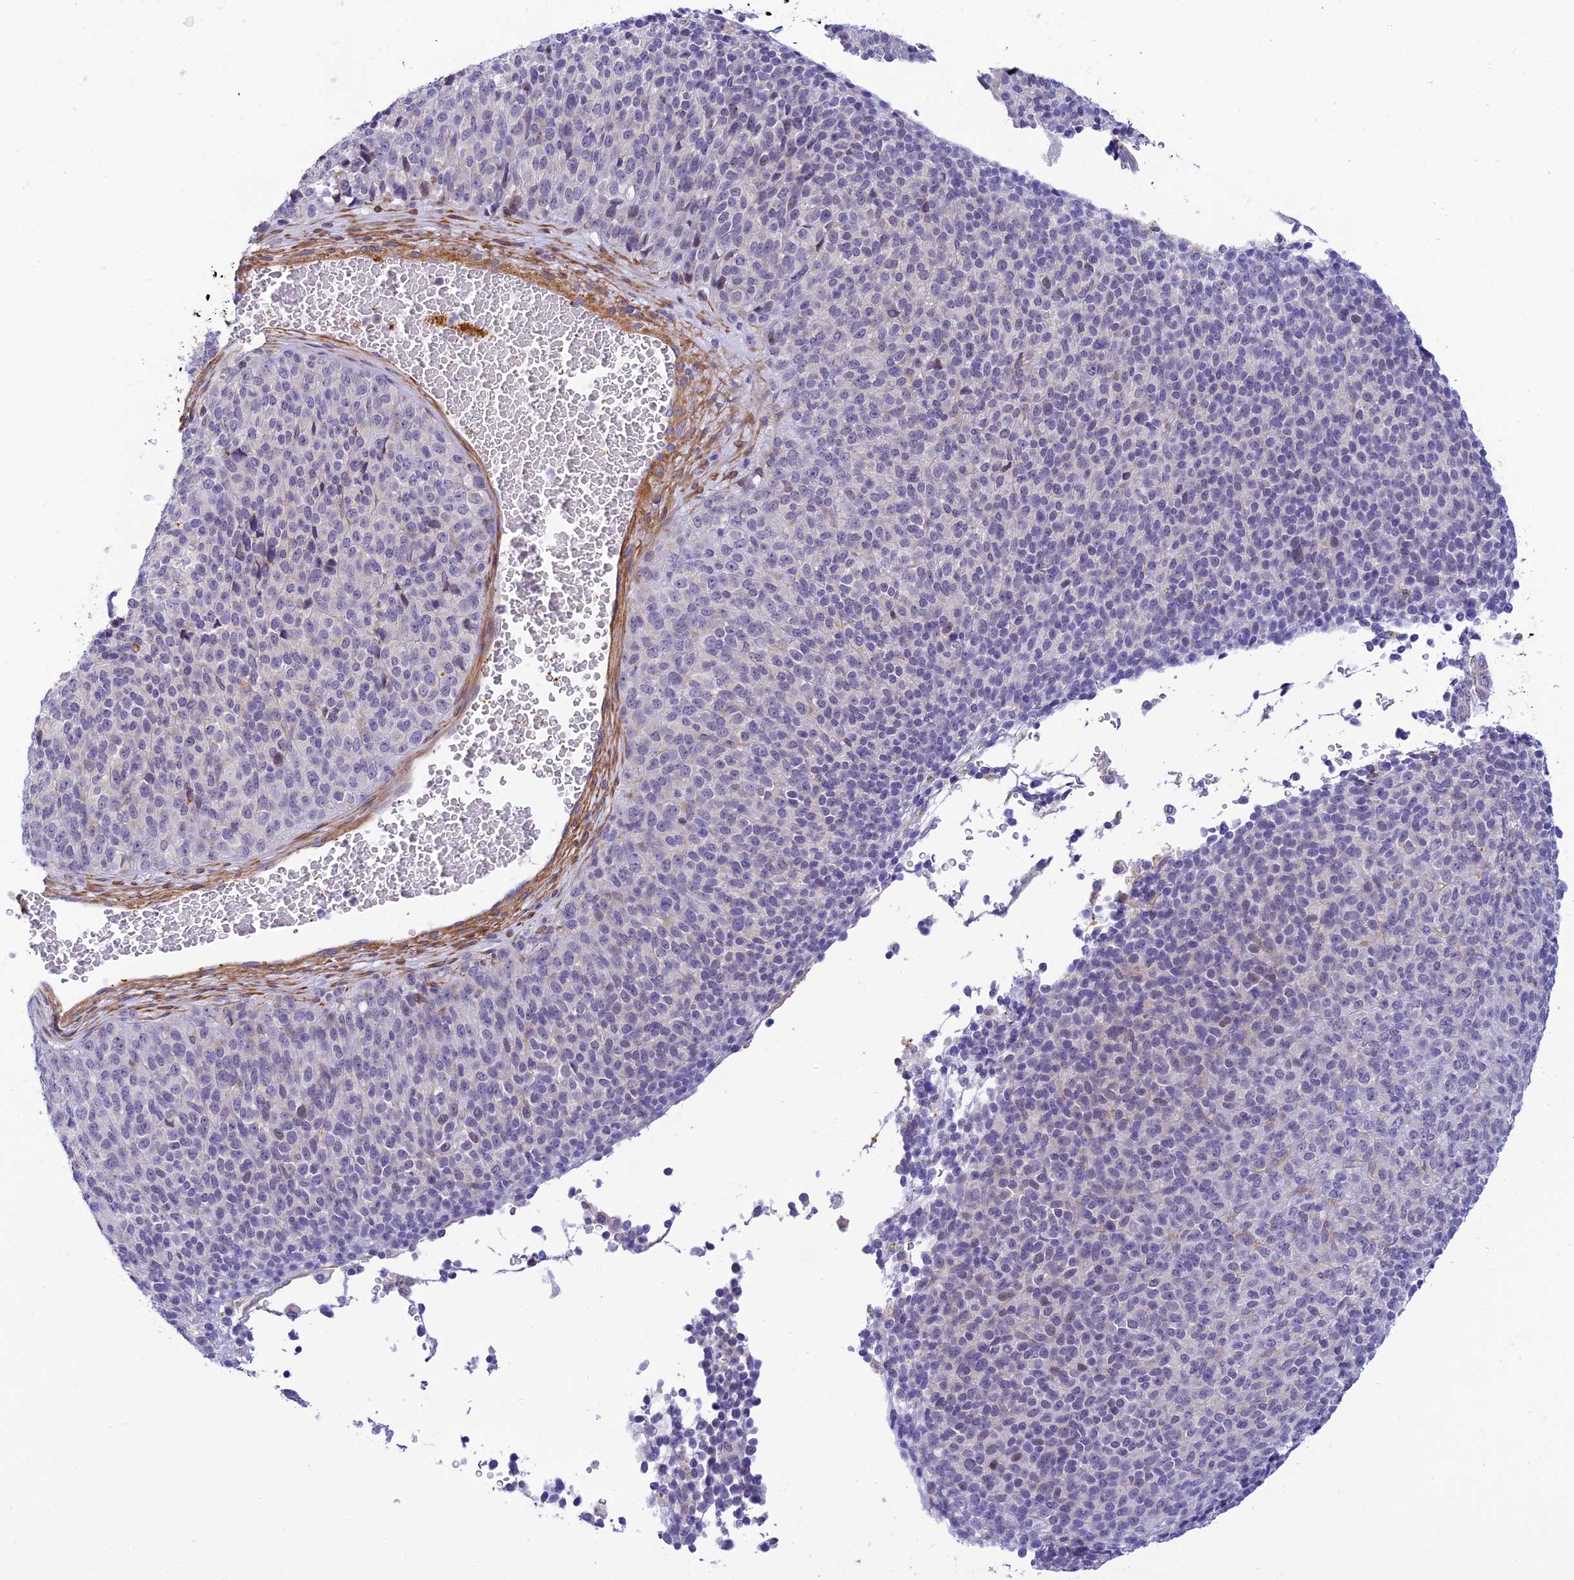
{"staining": {"intensity": "negative", "quantity": "none", "location": "none"}, "tissue": "melanoma", "cell_type": "Tumor cells", "image_type": "cancer", "snomed": [{"axis": "morphology", "description": "Malignant melanoma, Metastatic site"}, {"axis": "topography", "description": "Brain"}], "caption": "Malignant melanoma (metastatic site) stained for a protein using IHC reveals no positivity tumor cells.", "gene": "FBXW4", "patient": {"sex": "female", "age": 56}}